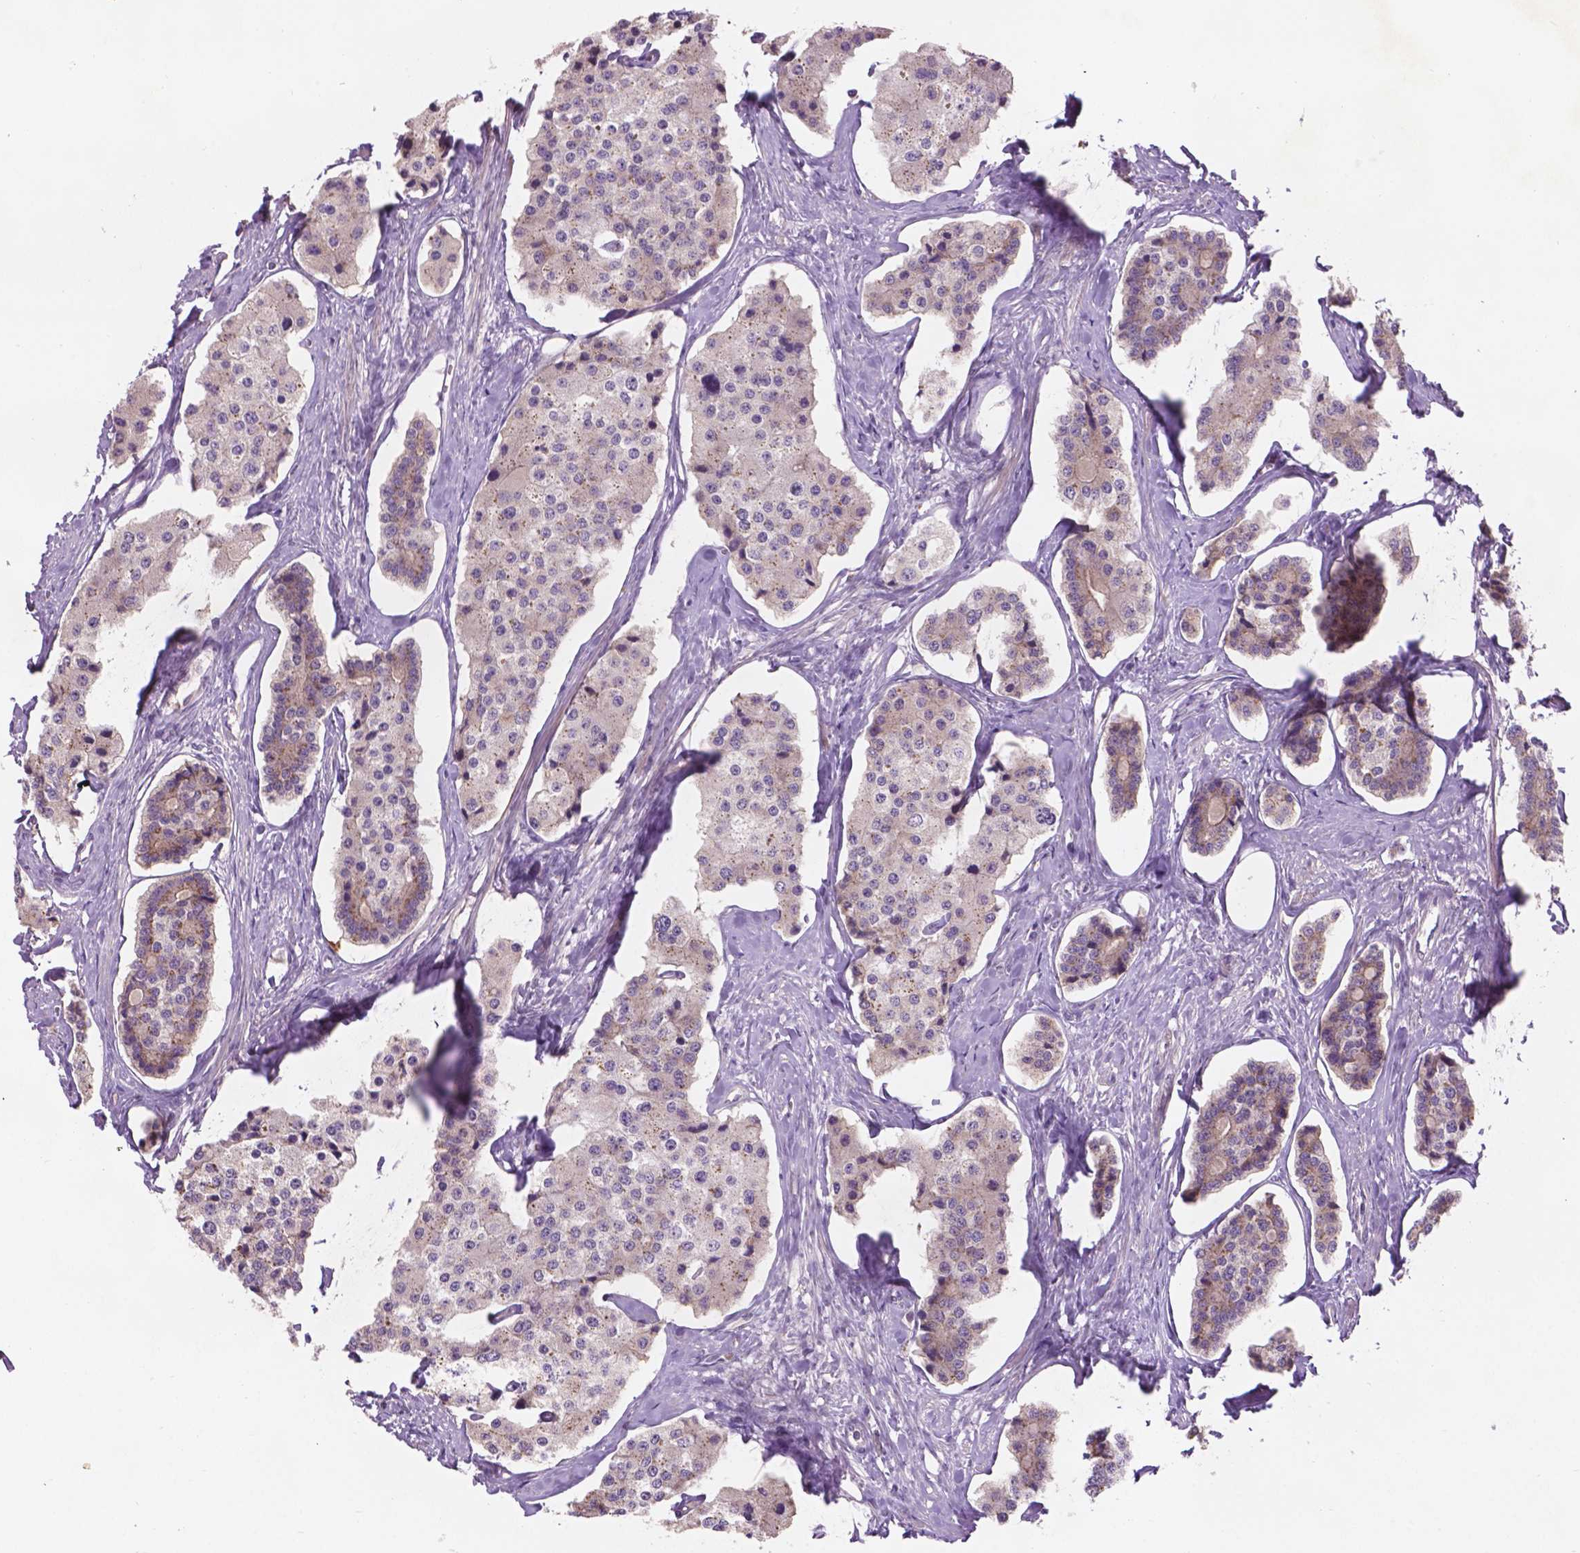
{"staining": {"intensity": "weak", "quantity": "<25%", "location": "cytoplasmic/membranous"}, "tissue": "carcinoid", "cell_type": "Tumor cells", "image_type": "cancer", "snomed": [{"axis": "morphology", "description": "Carcinoid, malignant, NOS"}, {"axis": "topography", "description": "Small intestine"}], "caption": "Tumor cells show no significant staining in carcinoid. The staining was performed using DAB to visualize the protein expression in brown, while the nuclei were stained in blue with hematoxylin (Magnification: 20x).", "gene": "GXYLT2", "patient": {"sex": "female", "age": 65}}